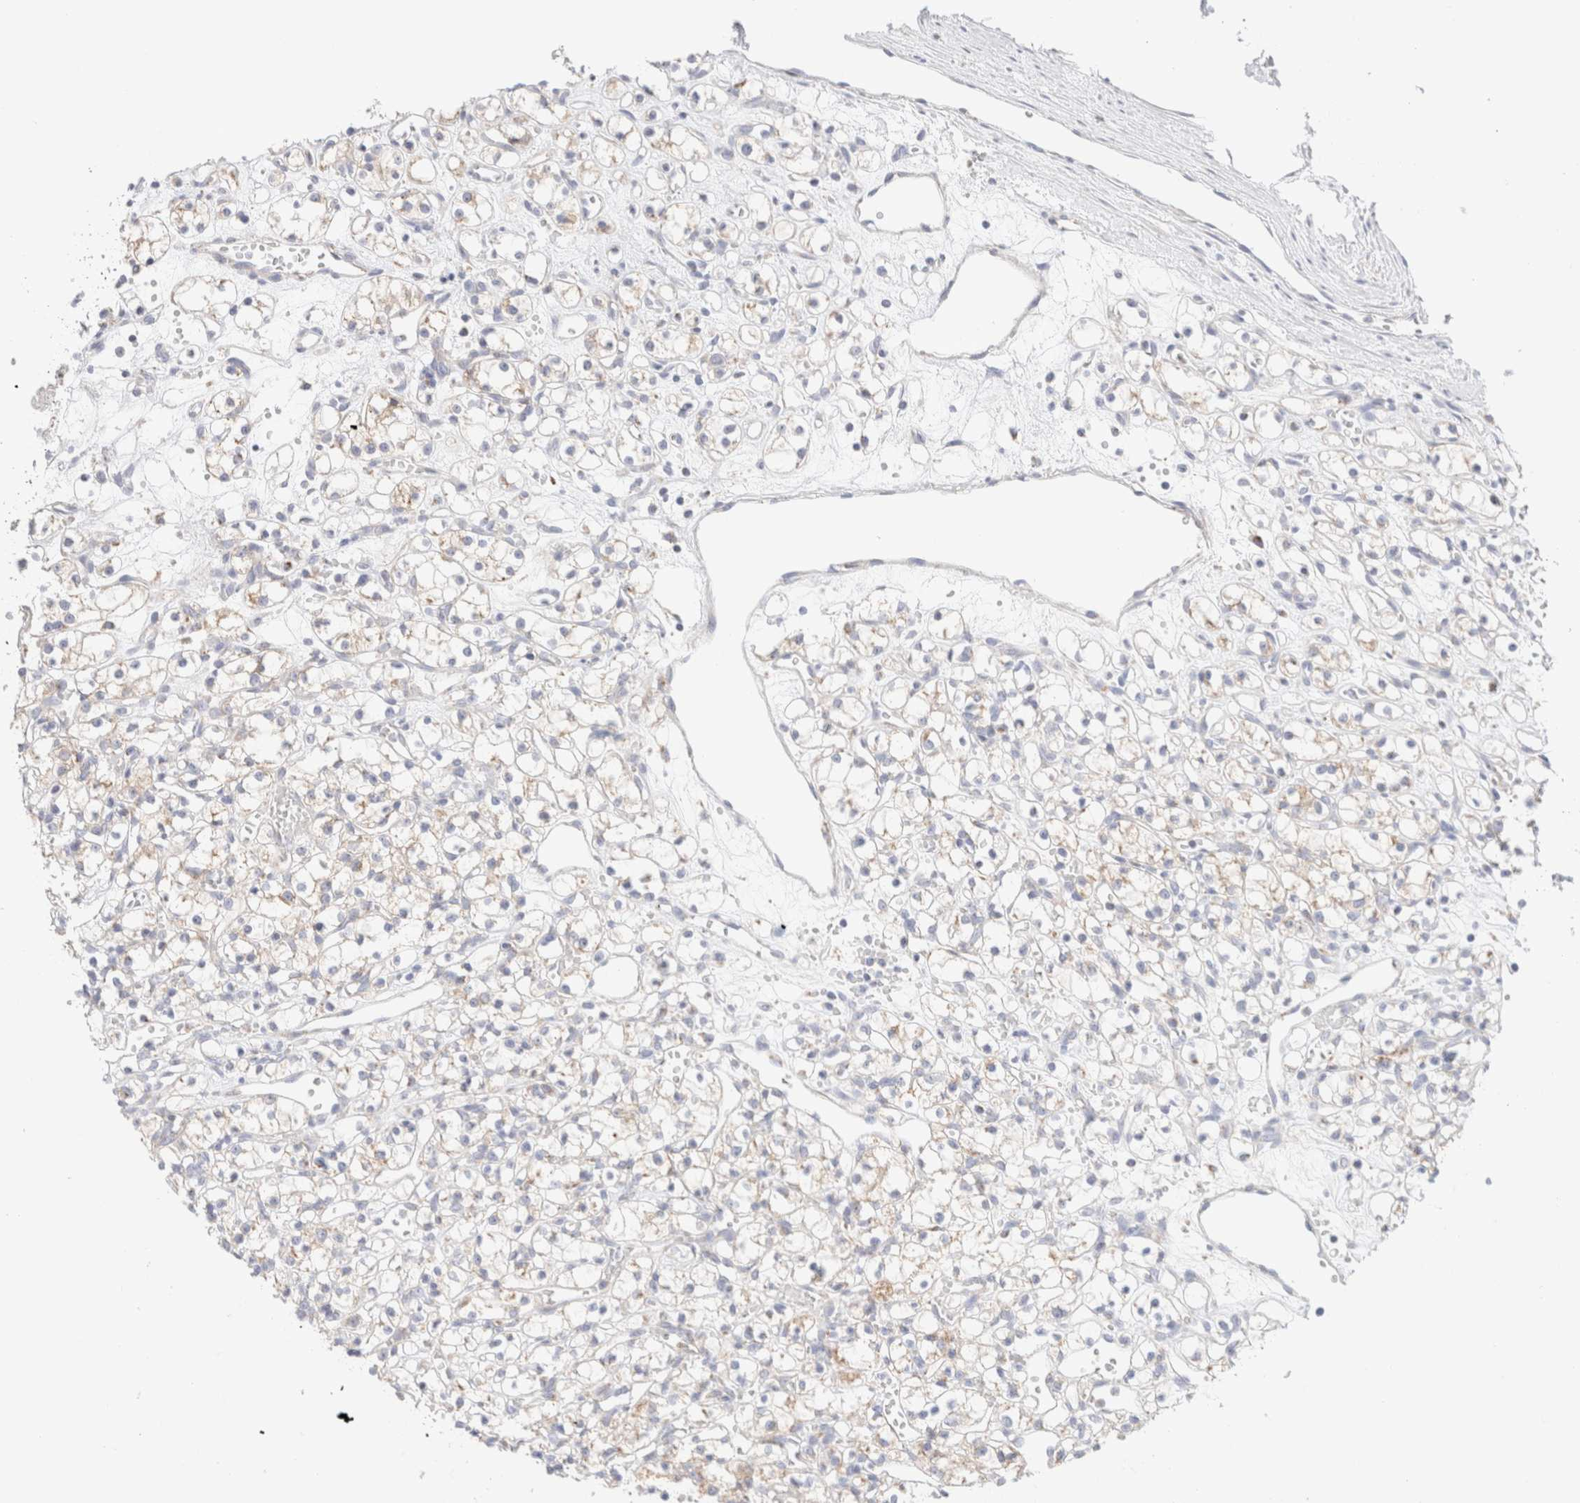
{"staining": {"intensity": "weak", "quantity": "<25%", "location": "cytoplasmic/membranous"}, "tissue": "renal cancer", "cell_type": "Tumor cells", "image_type": "cancer", "snomed": [{"axis": "morphology", "description": "Adenocarcinoma, NOS"}, {"axis": "topography", "description": "Kidney"}], "caption": "Human adenocarcinoma (renal) stained for a protein using immunohistochemistry exhibits no staining in tumor cells.", "gene": "ATP6V1C1", "patient": {"sex": "female", "age": 59}}